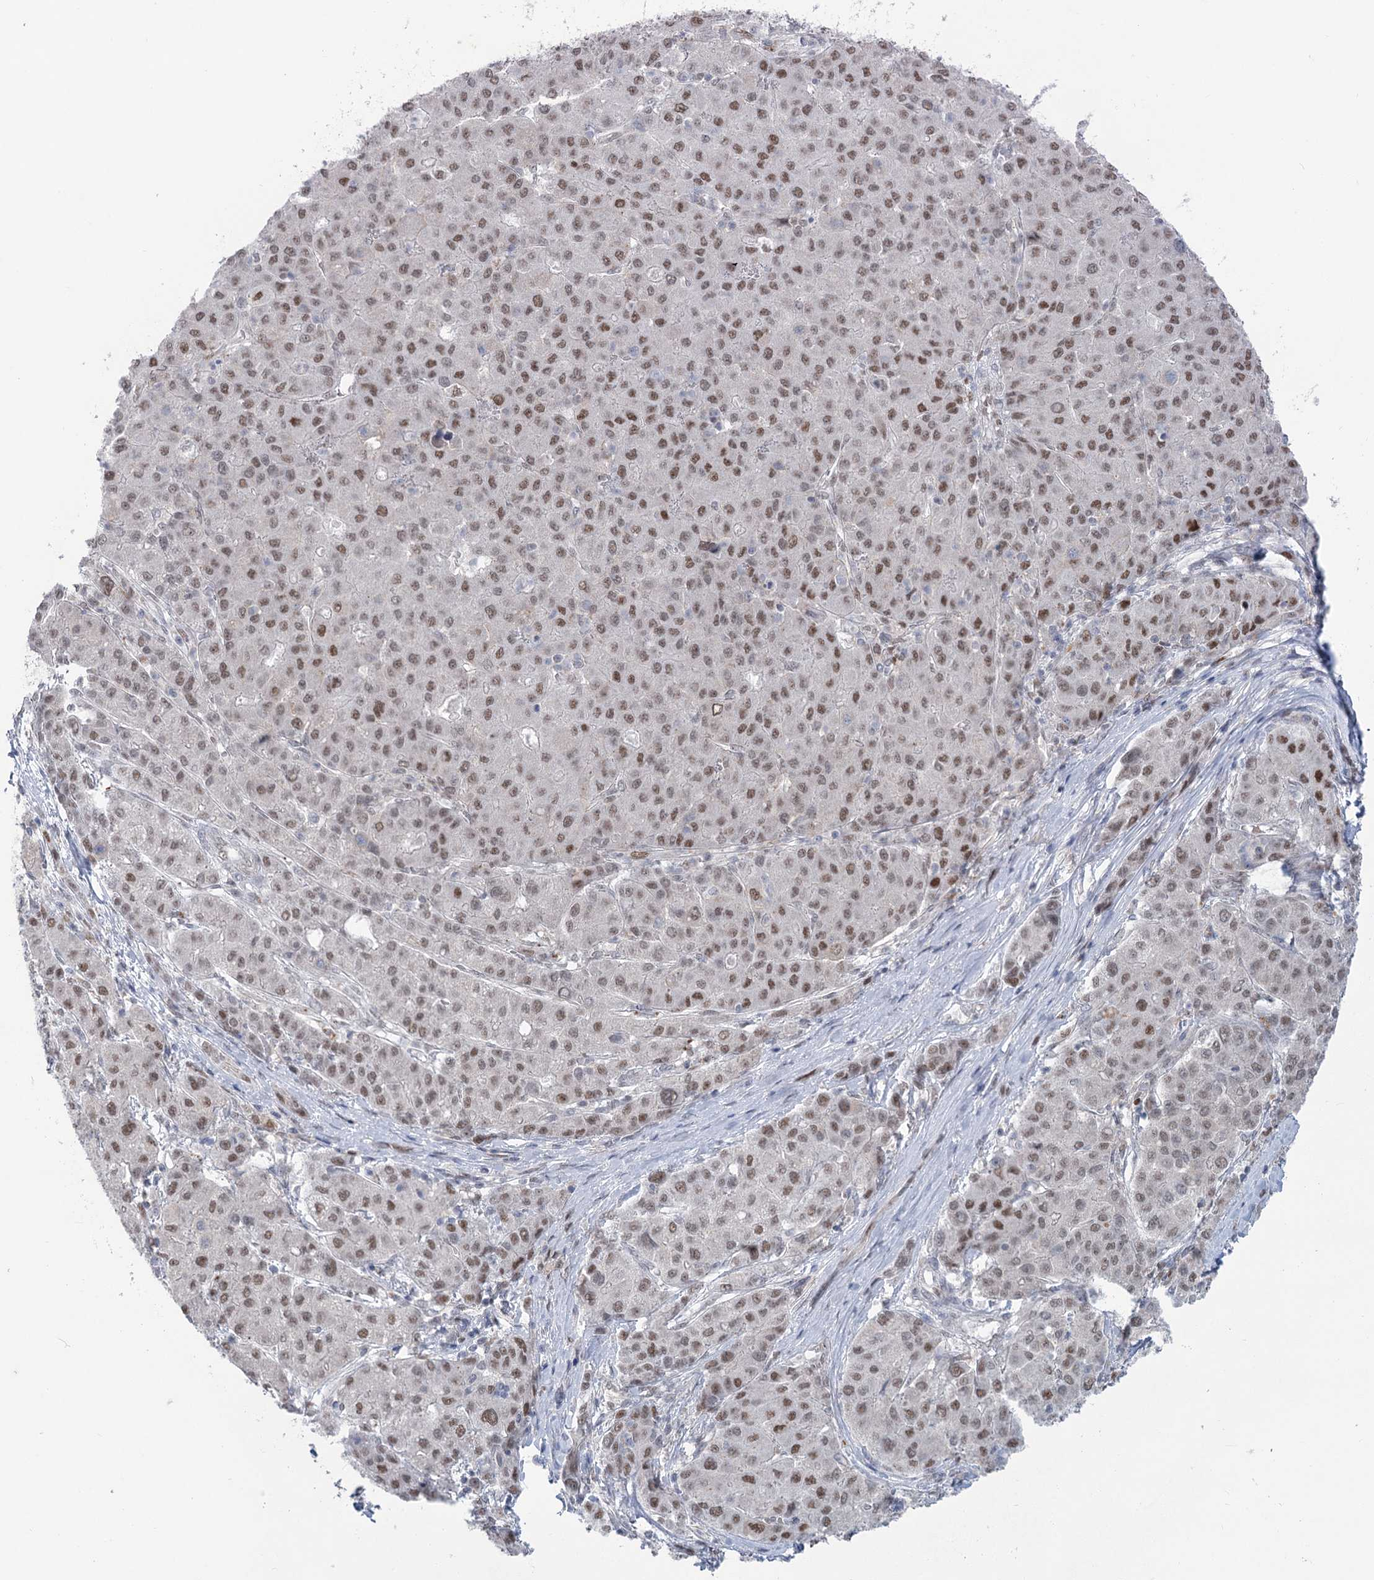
{"staining": {"intensity": "moderate", "quantity": ">75%", "location": "nuclear"}, "tissue": "liver cancer", "cell_type": "Tumor cells", "image_type": "cancer", "snomed": [{"axis": "morphology", "description": "Carcinoma, Hepatocellular, NOS"}, {"axis": "topography", "description": "Liver"}], "caption": "An image of human hepatocellular carcinoma (liver) stained for a protein reveals moderate nuclear brown staining in tumor cells. (Stains: DAB (3,3'-diaminobenzidine) in brown, nuclei in blue, Microscopy: brightfield microscopy at high magnification).", "gene": "MTG1", "patient": {"sex": "male", "age": 65}}